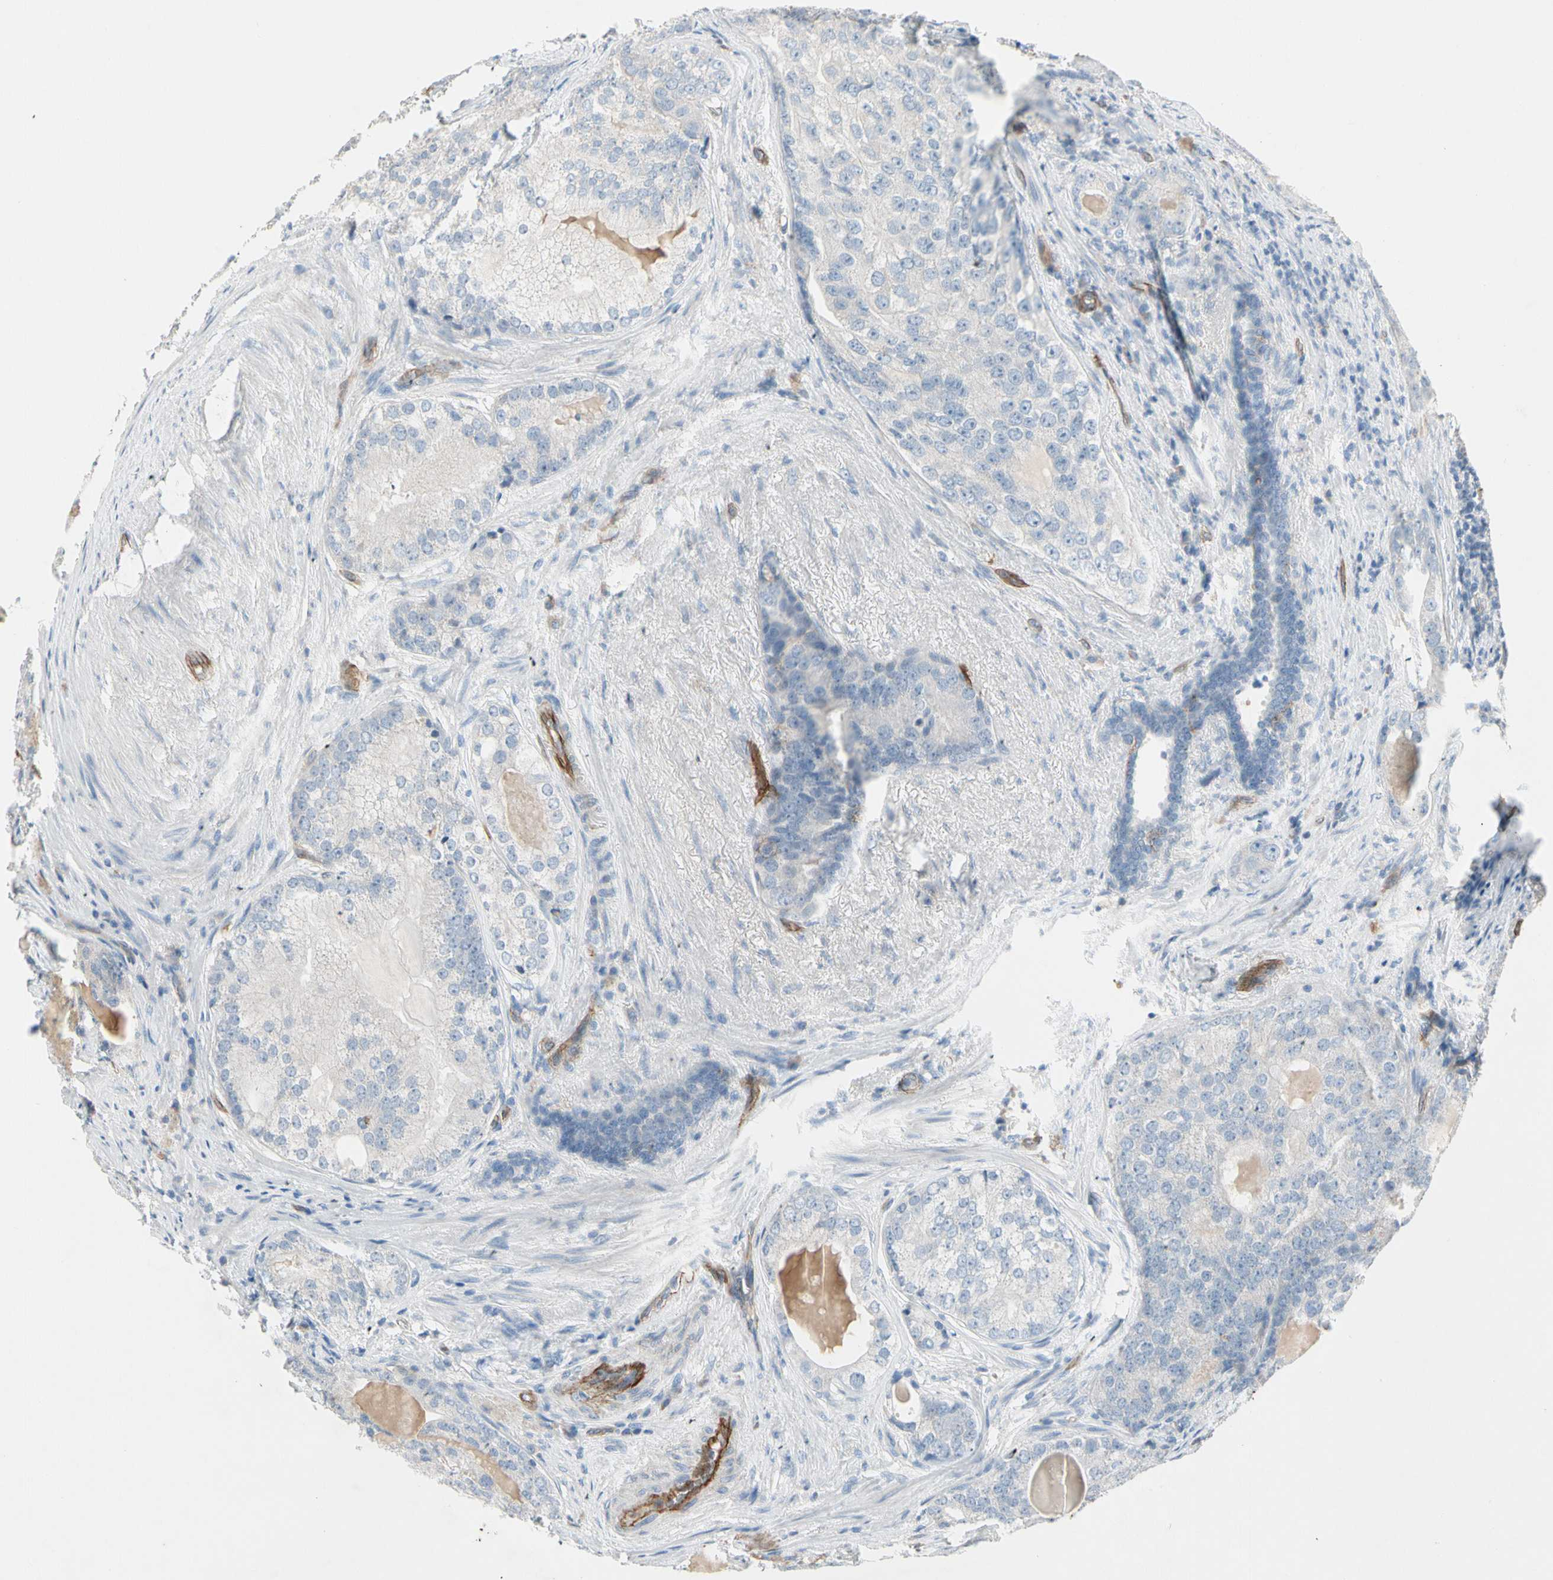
{"staining": {"intensity": "negative", "quantity": "none", "location": "none"}, "tissue": "prostate cancer", "cell_type": "Tumor cells", "image_type": "cancer", "snomed": [{"axis": "morphology", "description": "Adenocarcinoma, High grade"}, {"axis": "topography", "description": "Prostate"}], "caption": "IHC micrograph of neoplastic tissue: prostate cancer (adenocarcinoma (high-grade)) stained with DAB (3,3'-diaminobenzidine) shows no significant protein staining in tumor cells.", "gene": "CD93", "patient": {"sex": "male", "age": 66}}